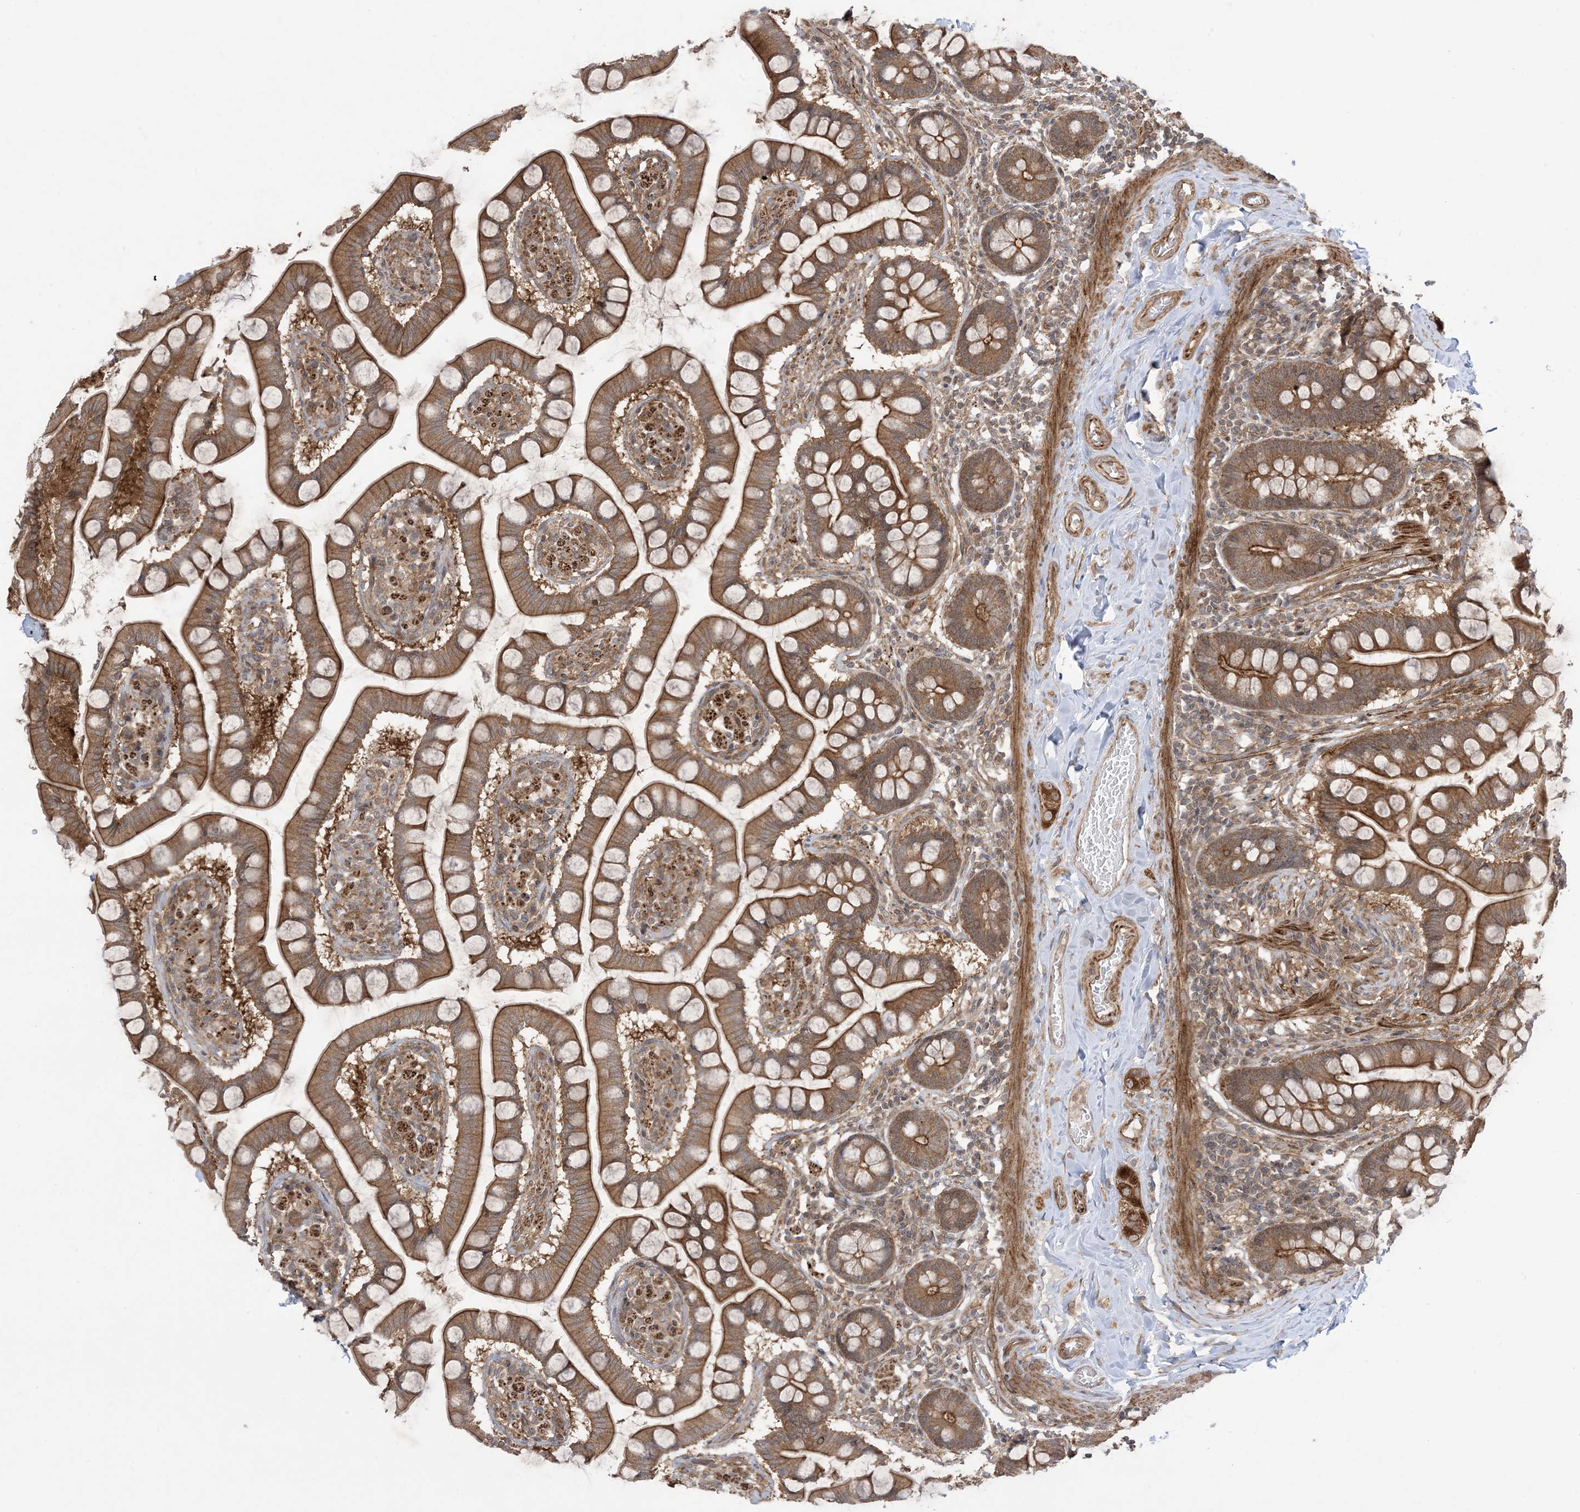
{"staining": {"intensity": "strong", "quantity": ">75%", "location": "cytoplasmic/membranous"}, "tissue": "small intestine", "cell_type": "Glandular cells", "image_type": "normal", "snomed": [{"axis": "morphology", "description": "Normal tissue, NOS"}, {"axis": "topography", "description": "Small intestine"}], "caption": "DAB immunohistochemical staining of unremarkable human small intestine demonstrates strong cytoplasmic/membranous protein staining in about >75% of glandular cells.", "gene": "SOGA3", "patient": {"sex": "male", "age": 41}}